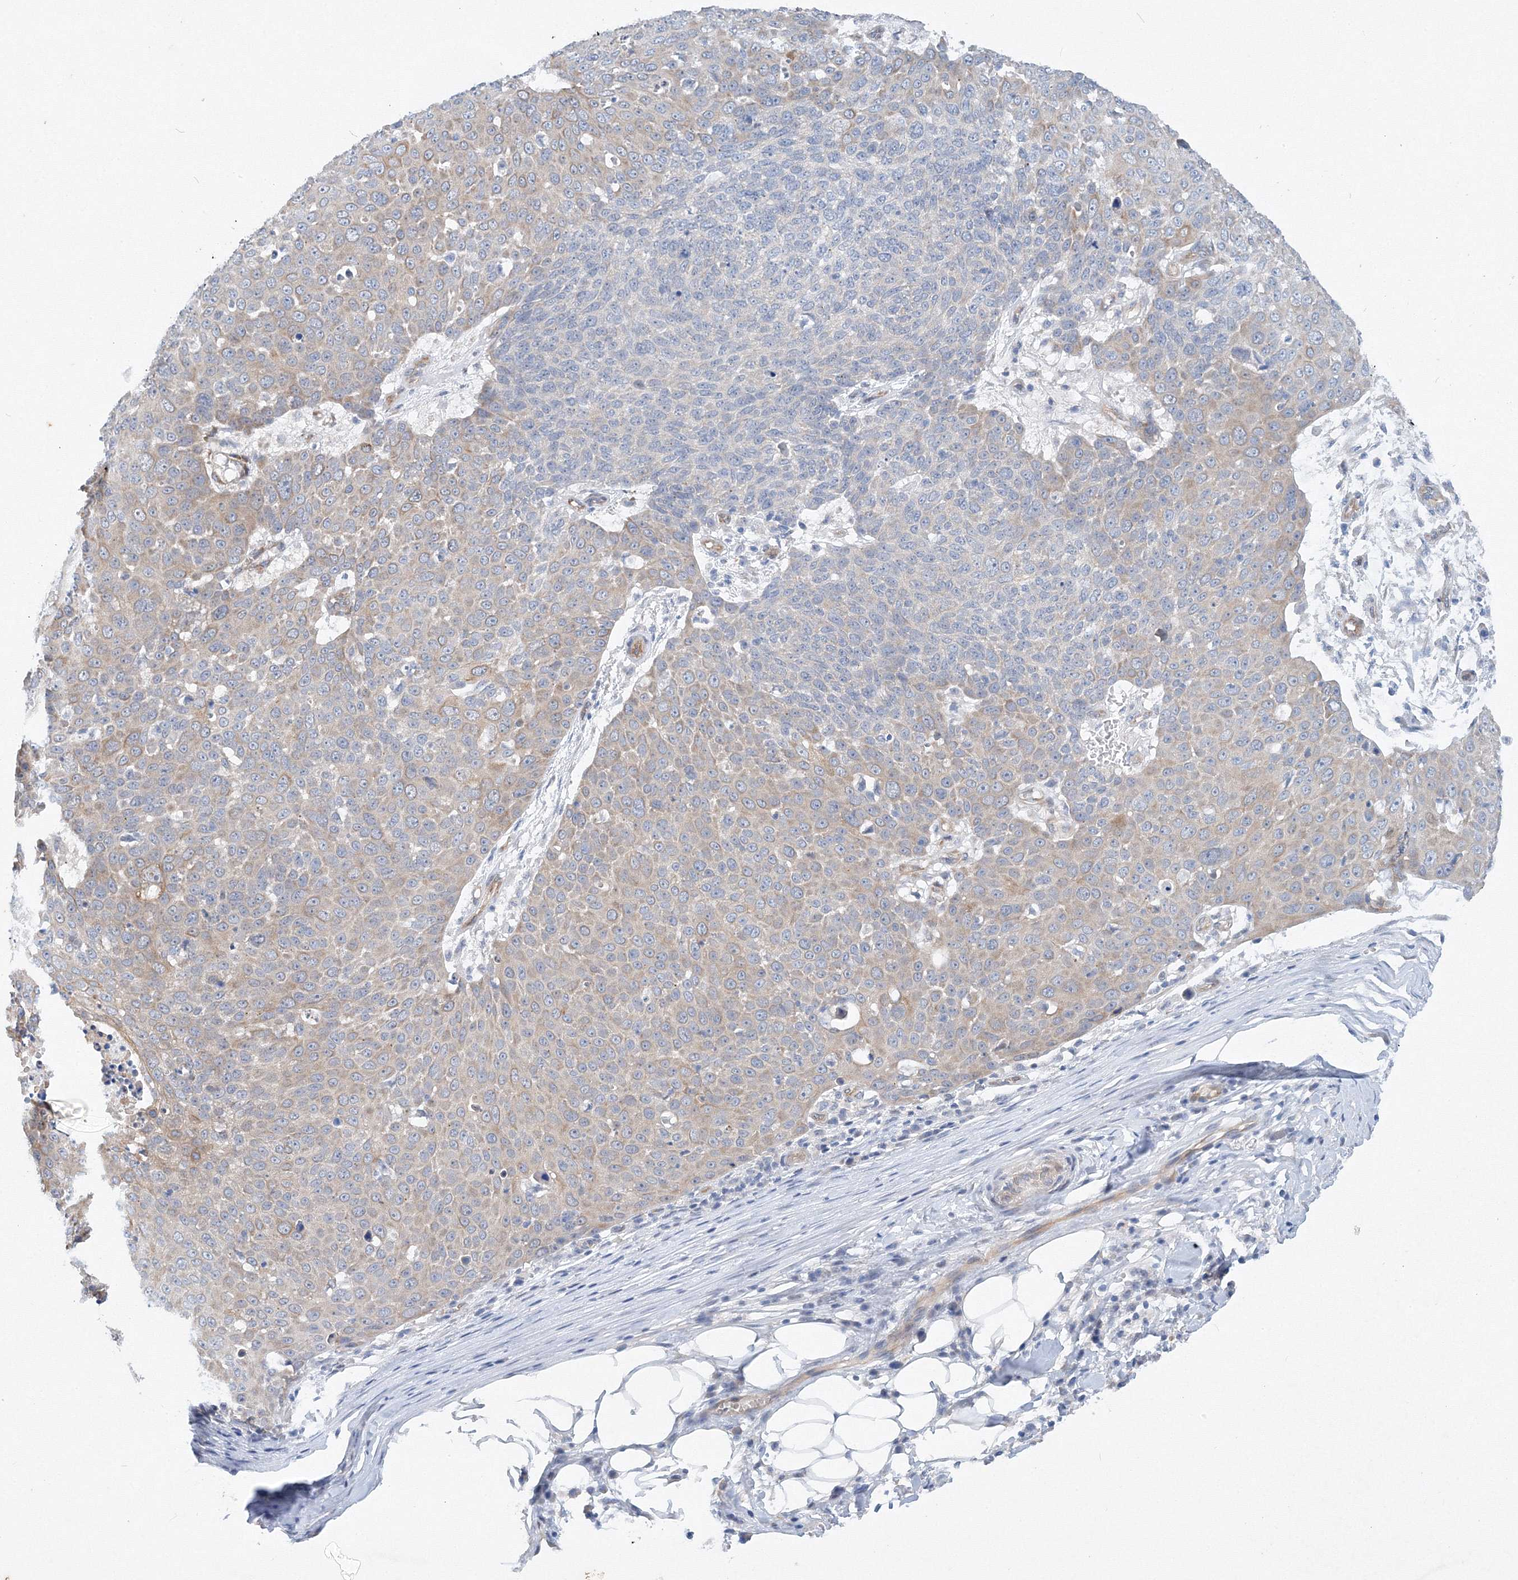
{"staining": {"intensity": "weak", "quantity": "25%-75%", "location": "cytoplasmic/membranous"}, "tissue": "skin cancer", "cell_type": "Tumor cells", "image_type": "cancer", "snomed": [{"axis": "morphology", "description": "Squamous cell carcinoma, NOS"}, {"axis": "topography", "description": "Skin"}], "caption": "There is low levels of weak cytoplasmic/membranous expression in tumor cells of squamous cell carcinoma (skin), as demonstrated by immunohistochemical staining (brown color).", "gene": "TANC1", "patient": {"sex": "male", "age": 71}}